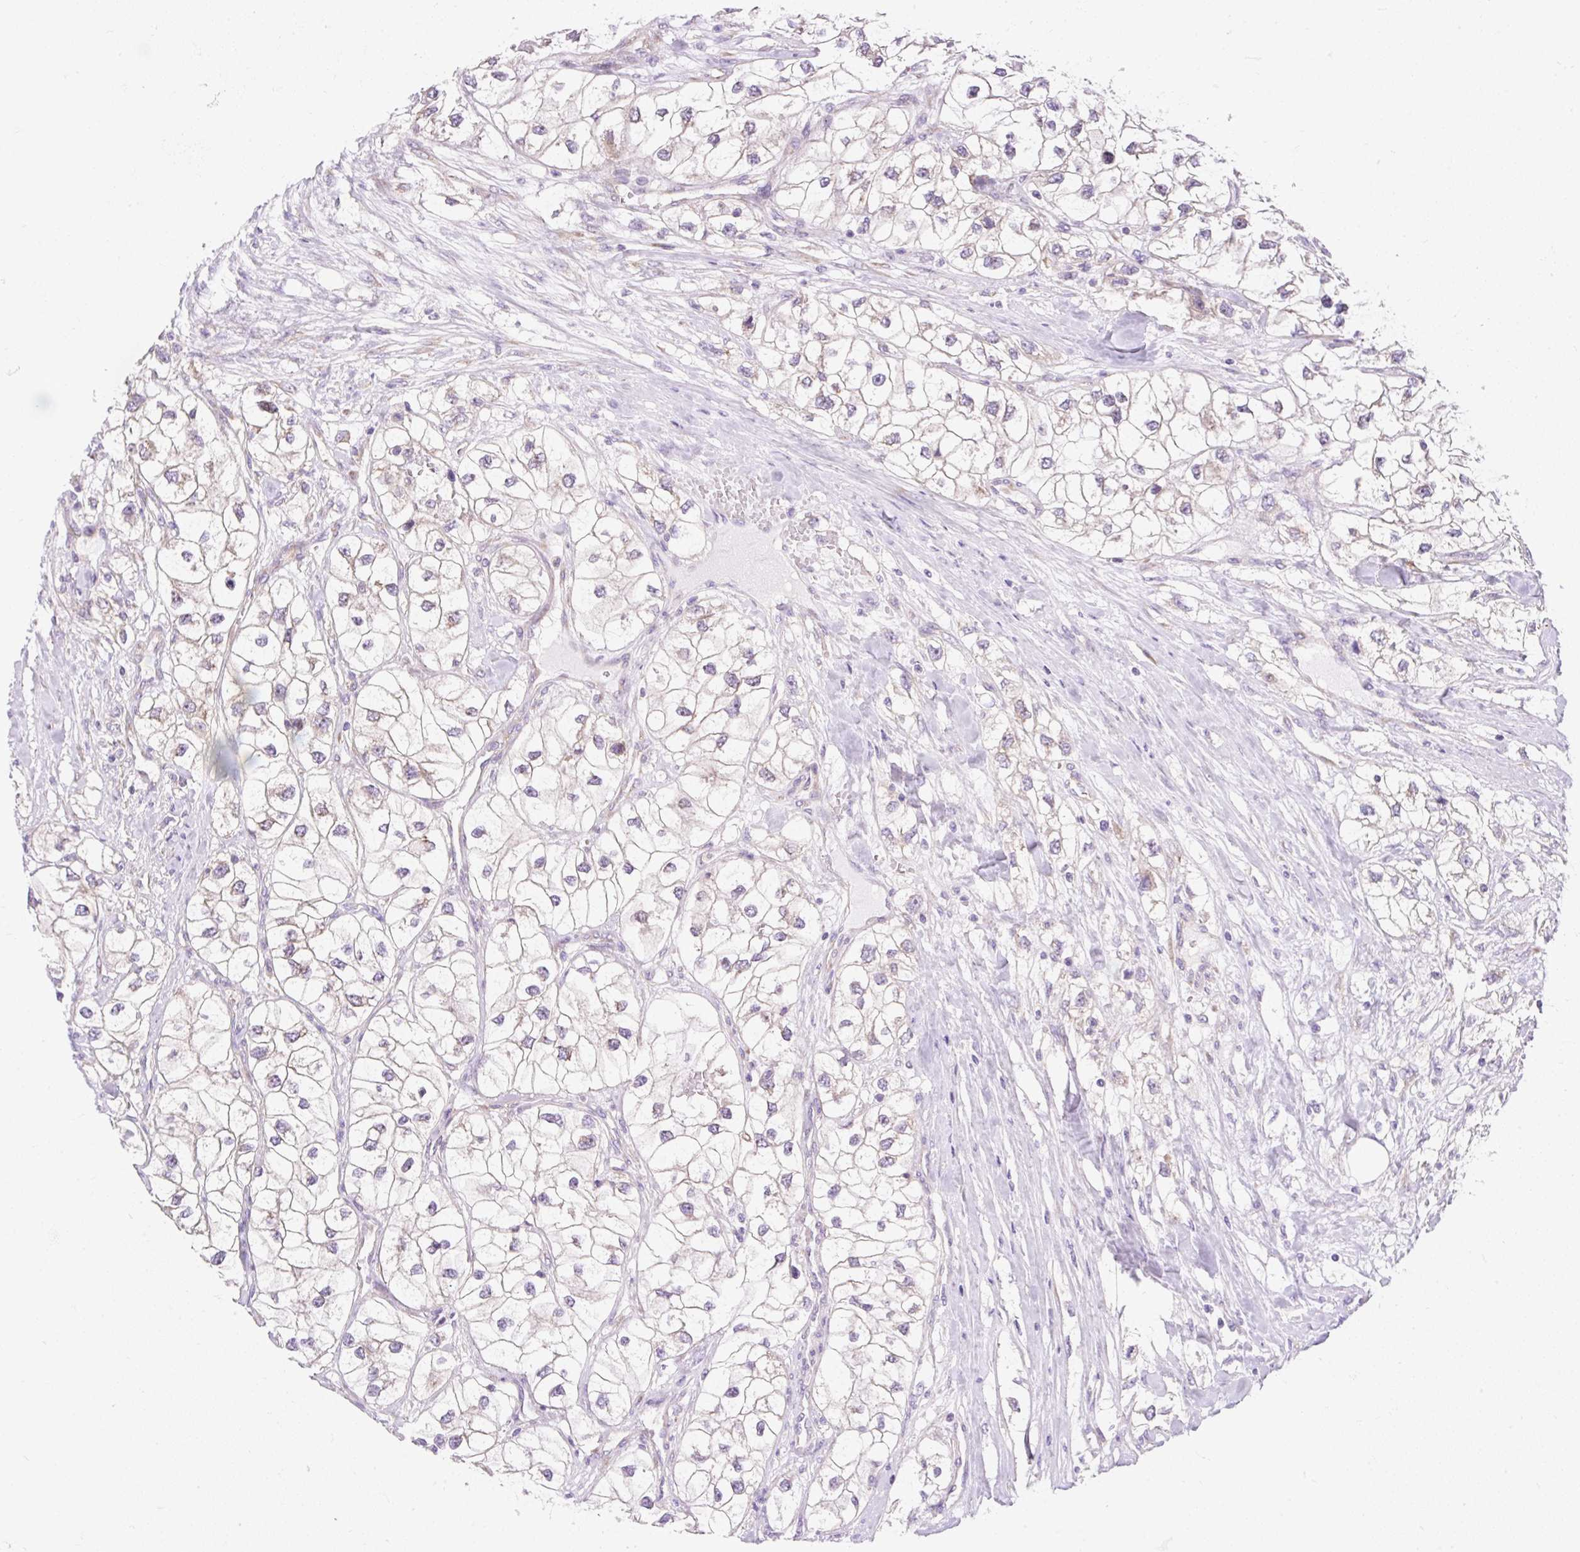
{"staining": {"intensity": "negative", "quantity": "none", "location": "none"}, "tissue": "renal cancer", "cell_type": "Tumor cells", "image_type": "cancer", "snomed": [{"axis": "morphology", "description": "Adenocarcinoma, NOS"}, {"axis": "topography", "description": "Kidney"}], "caption": "Tumor cells show no significant protein staining in renal adenocarcinoma.", "gene": "GPR45", "patient": {"sex": "male", "age": 59}}